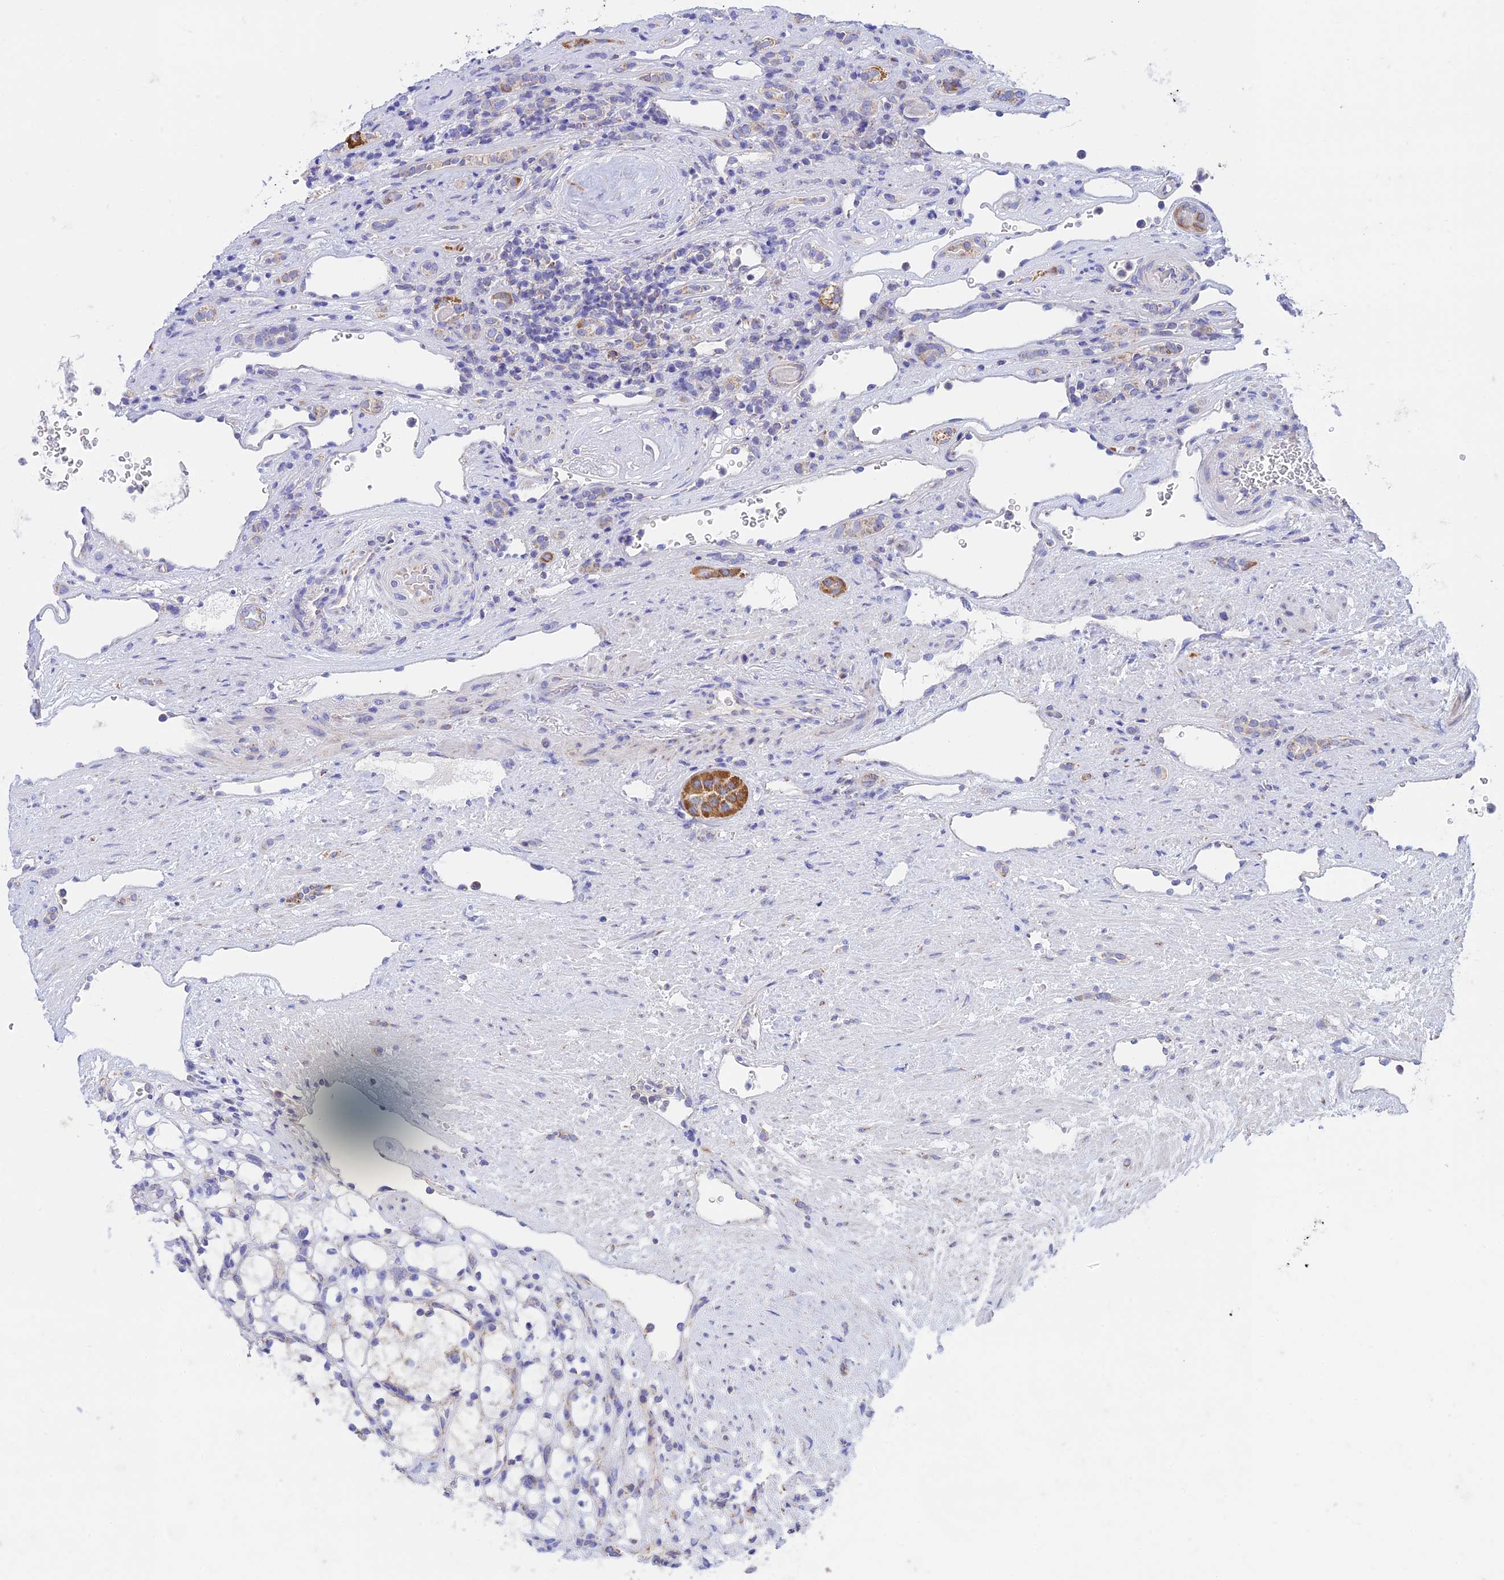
{"staining": {"intensity": "negative", "quantity": "none", "location": "none"}, "tissue": "renal cancer", "cell_type": "Tumor cells", "image_type": "cancer", "snomed": [{"axis": "morphology", "description": "Adenocarcinoma, NOS"}, {"axis": "topography", "description": "Kidney"}], "caption": "A high-resolution histopathology image shows immunohistochemistry staining of renal cancer, which reveals no significant positivity in tumor cells. (DAB (3,3'-diaminobenzidine) IHC with hematoxylin counter stain).", "gene": "ZNF181", "patient": {"sex": "female", "age": 69}}